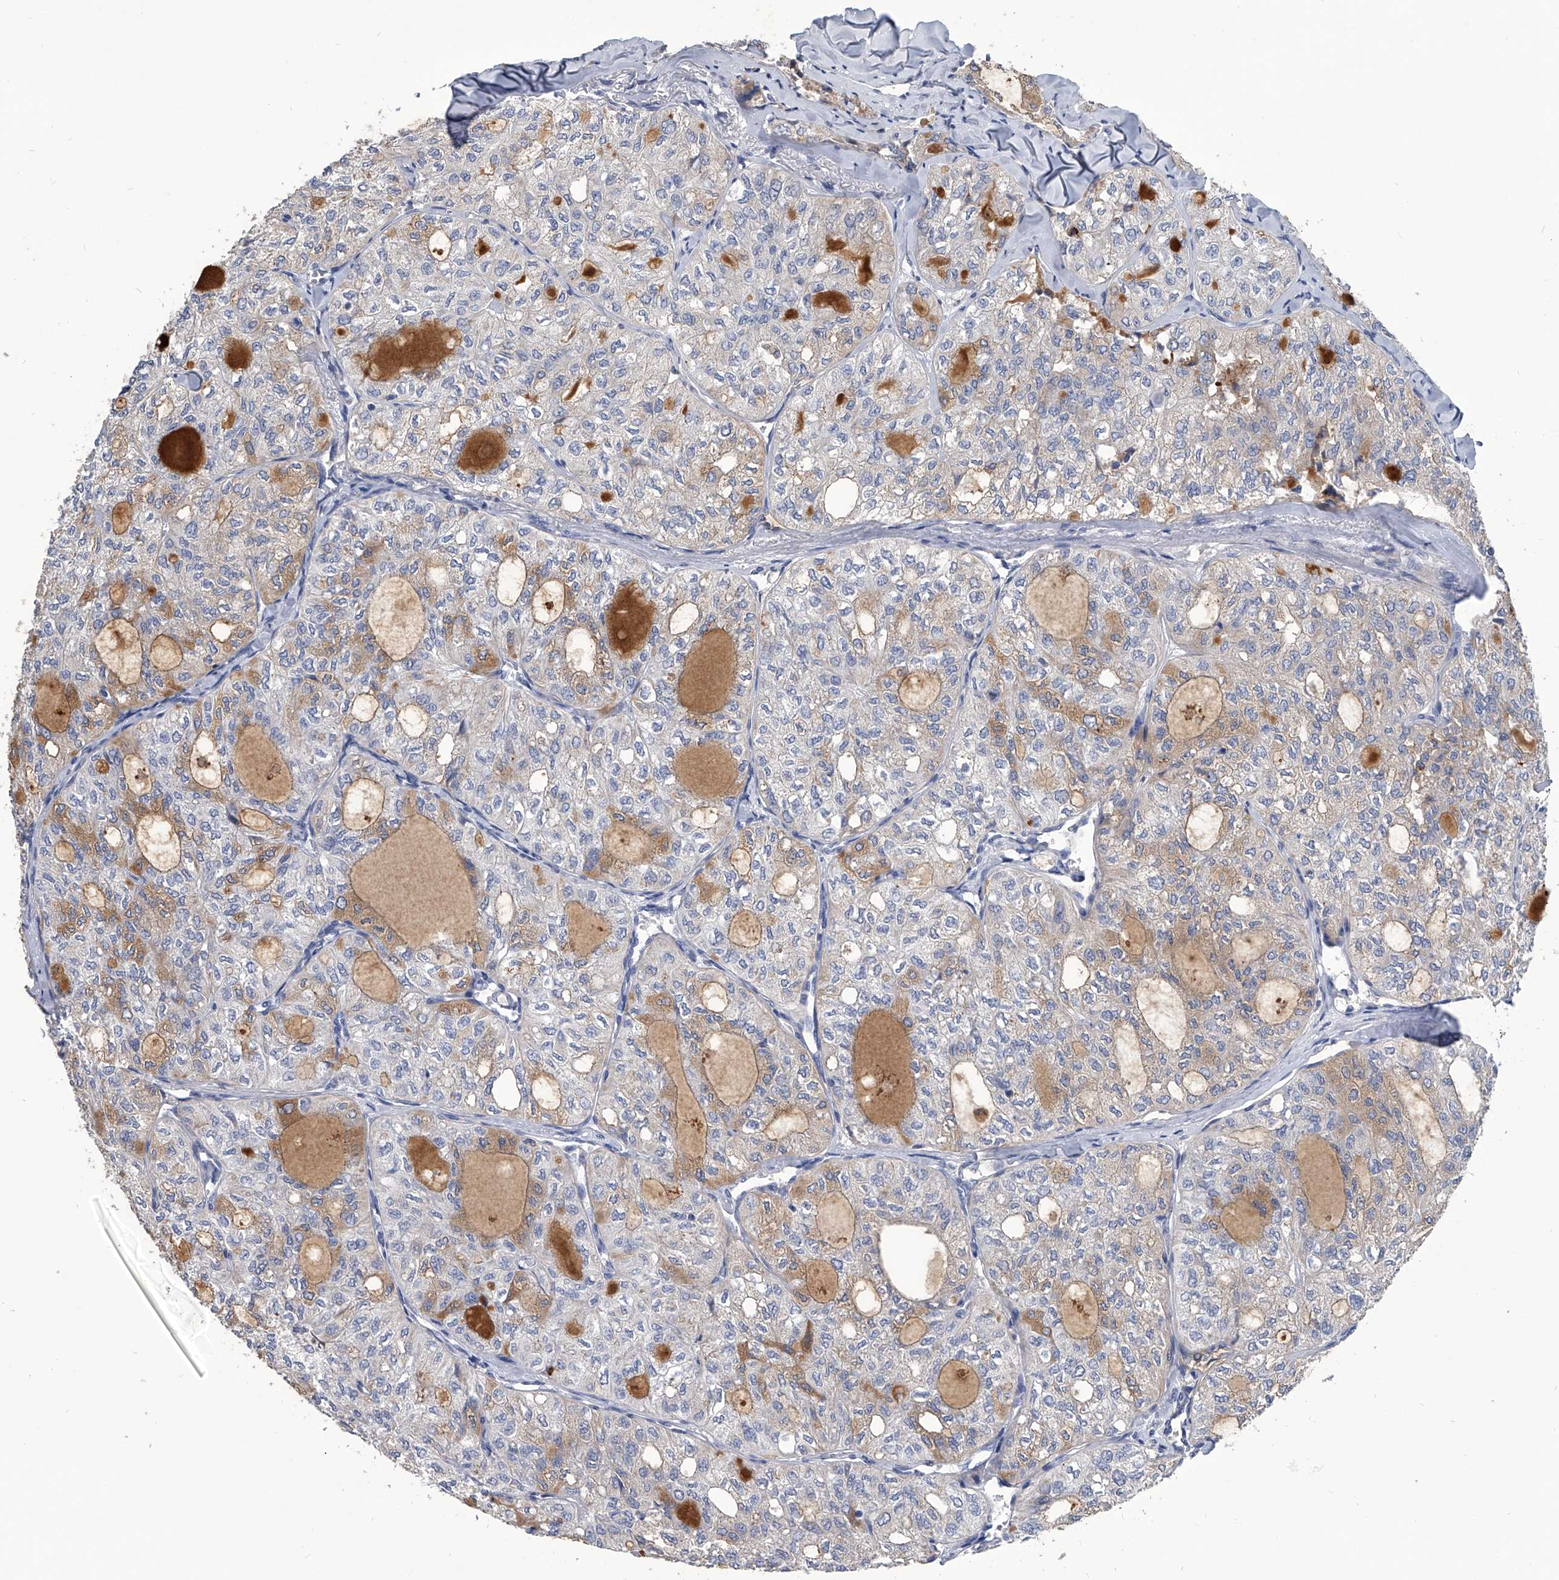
{"staining": {"intensity": "weak", "quantity": "<25%", "location": "cytoplasmic/membranous"}, "tissue": "thyroid cancer", "cell_type": "Tumor cells", "image_type": "cancer", "snomed": [{"axis": "morphology", "description": "Follicular adenoma carcinoma, NOS"}, {"axis": "topography", "description": "Thyroid gland"}], "caption": "Human thyroid cancer (follicular adenoma carcinoma) stained for a protein using IHC demonstrates no staining in tumor cells.", "gene": "SPP1", "patient": {"sex": "male", "age": 75}}